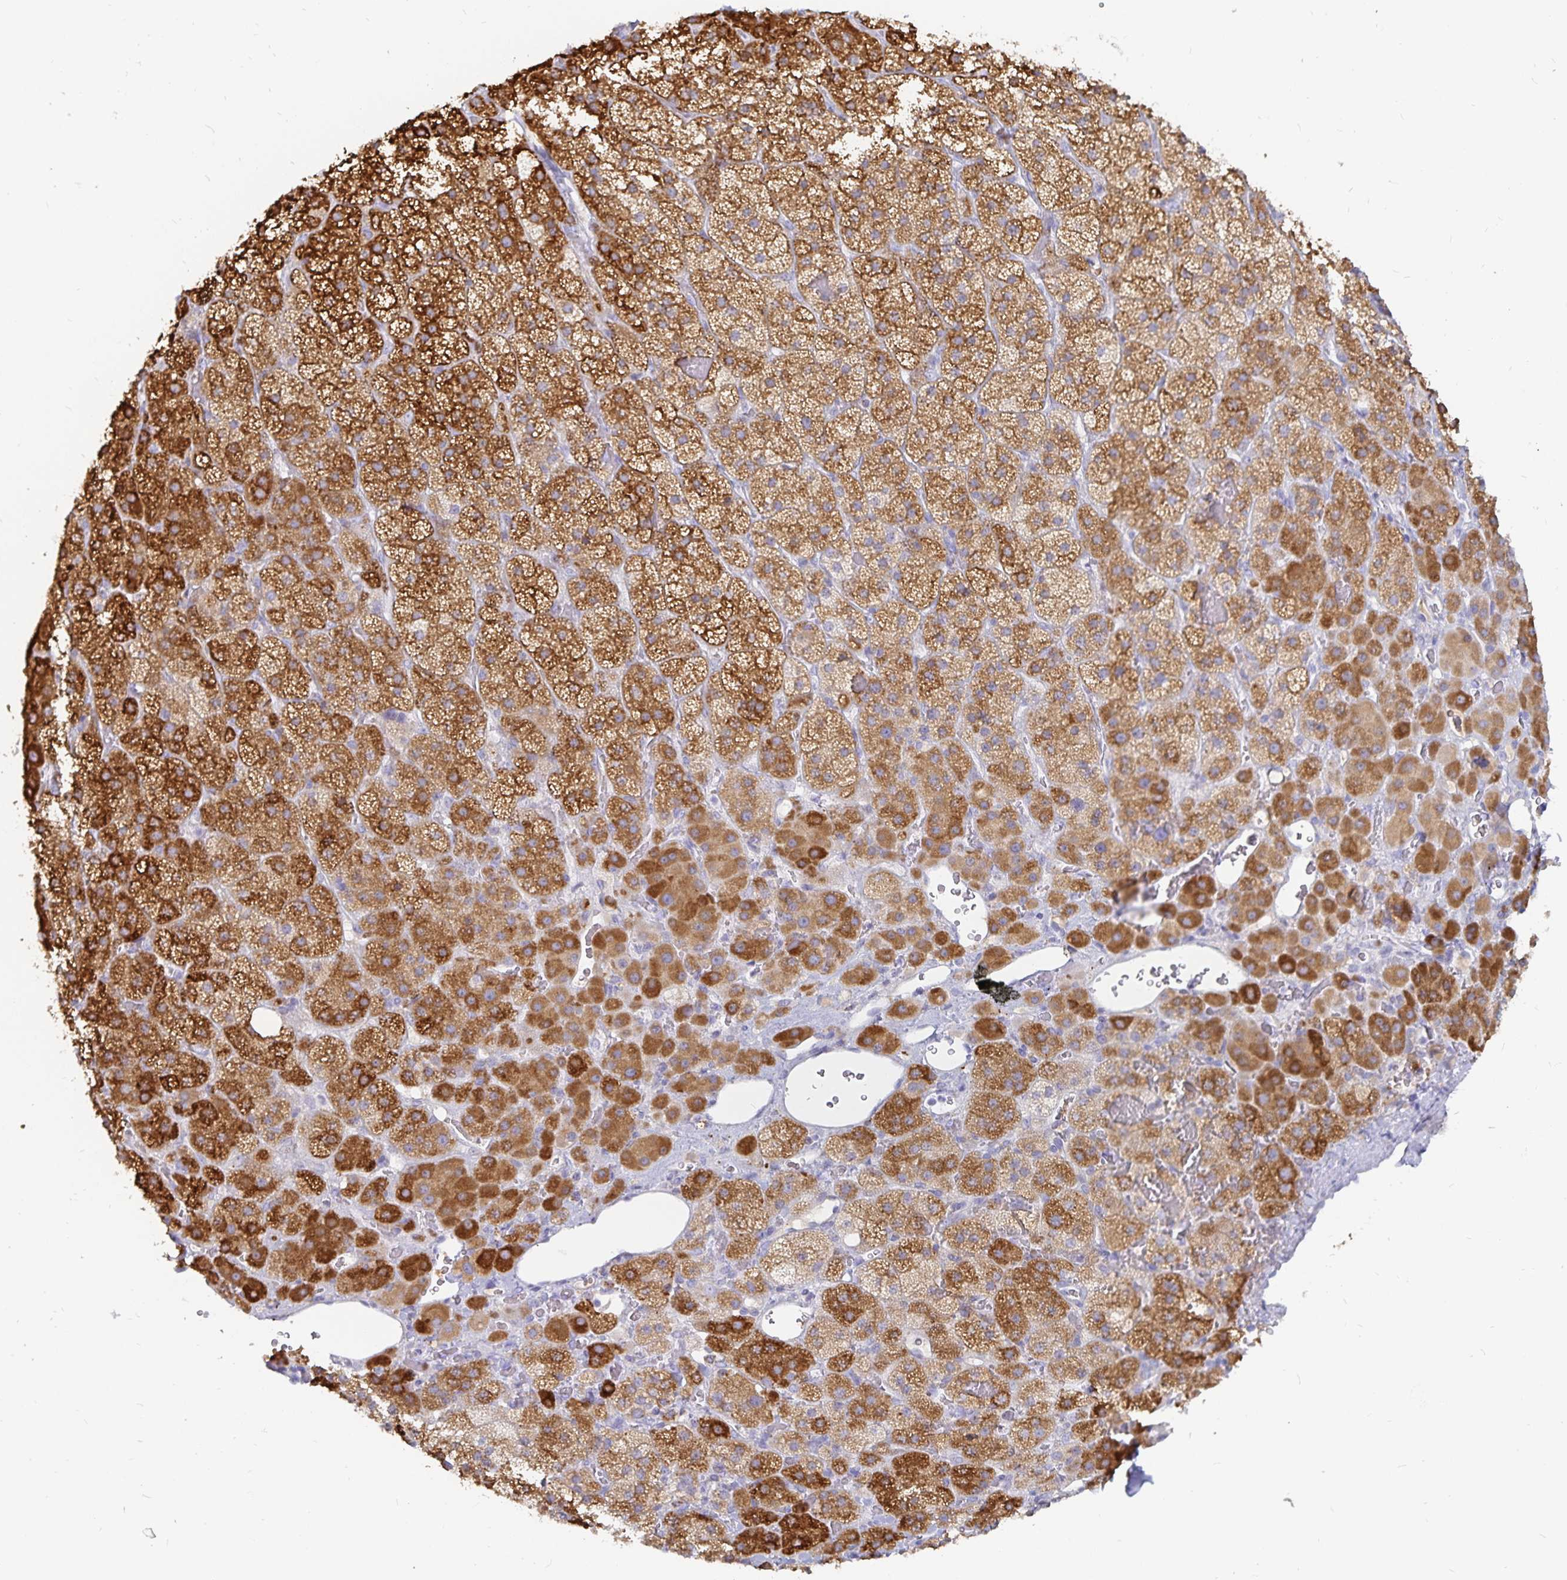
{"staining": {"intensity": "strong", "quantity": "25%-75%", "location": "cytoplasmic/membranous"}, "tissue": "adrenal gland", "cell_type": "Glandular cells", "image_type": "normal", "snomed": [{"axis": "morphology", "description": "Normal tissue, NOS"}, {"axis": "topography", "description": "Adrenal gland"}], "caption": "Adrenal gland stained with DAB immunohistochemistry (IHC) displays high levels of strong cytoplasmic/membranous expression in approximately 25%-75% of glandular cells. Immunohistochemistry stains the protein of interest in brown and the nuclei are stained blue.", "gene": "PKHD1", "patient": {"sex": "male", "age": 57}}